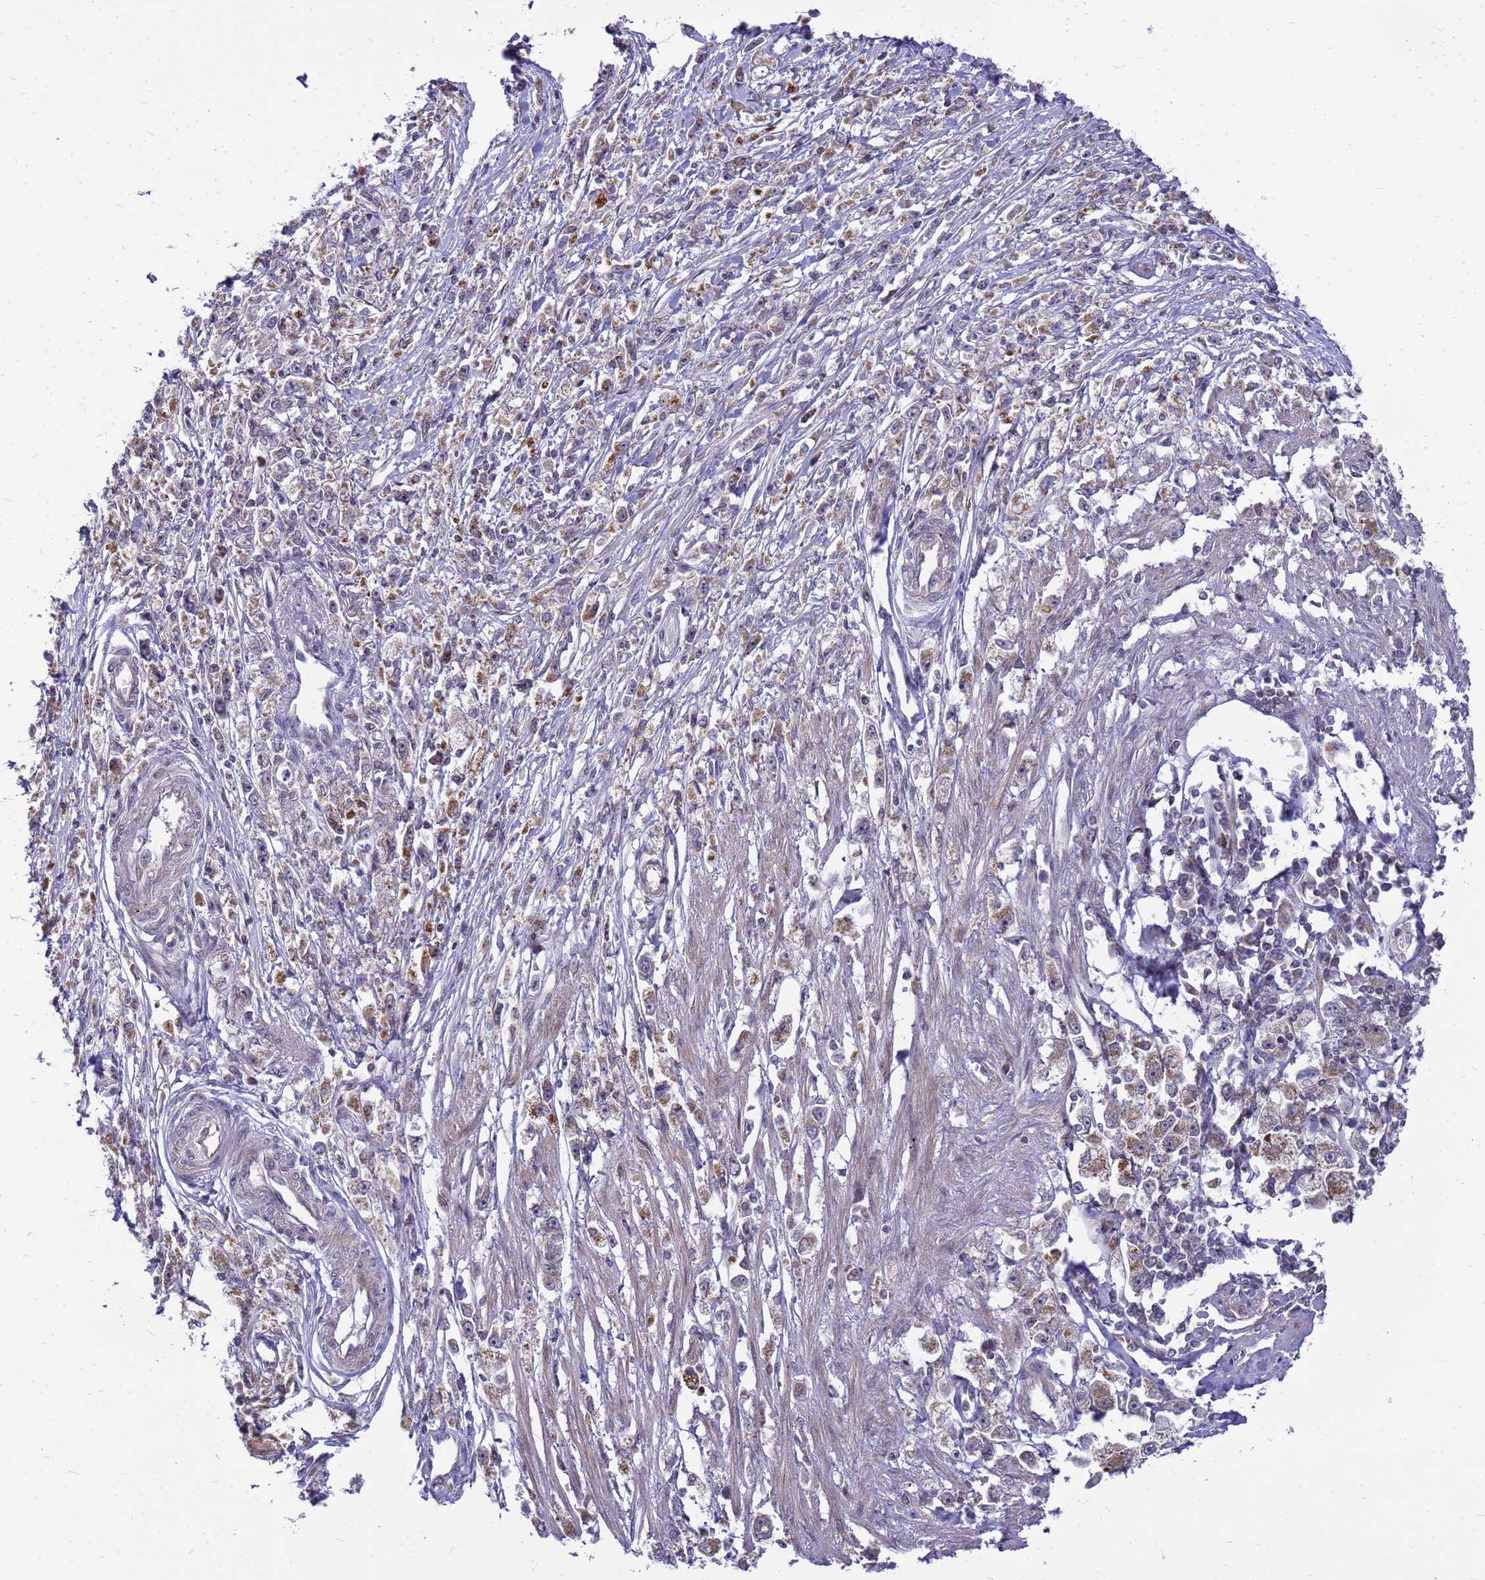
{"staining": {"intensity": "moderate", "quantity": ">75%", "location": "cytoplasmic/membranous"}, "tissue": "stomach cancer", "cell_type": "Tumor cells", "image_type": "cancer", "snomed": [{"axis": "morphology", "description": "Adenocarcinoma, NOS"}, {"axis": "topography", "description": "Stomach"}], "caption": "Stomach cancer (adenocarcinoma) stained for a protein (brown) displays moderate cytoplasmic/membranous positive positivity in about >75% of tumor cells.", "gene": "C12orf43", "patient": {"sex": "female", "age": 59}}